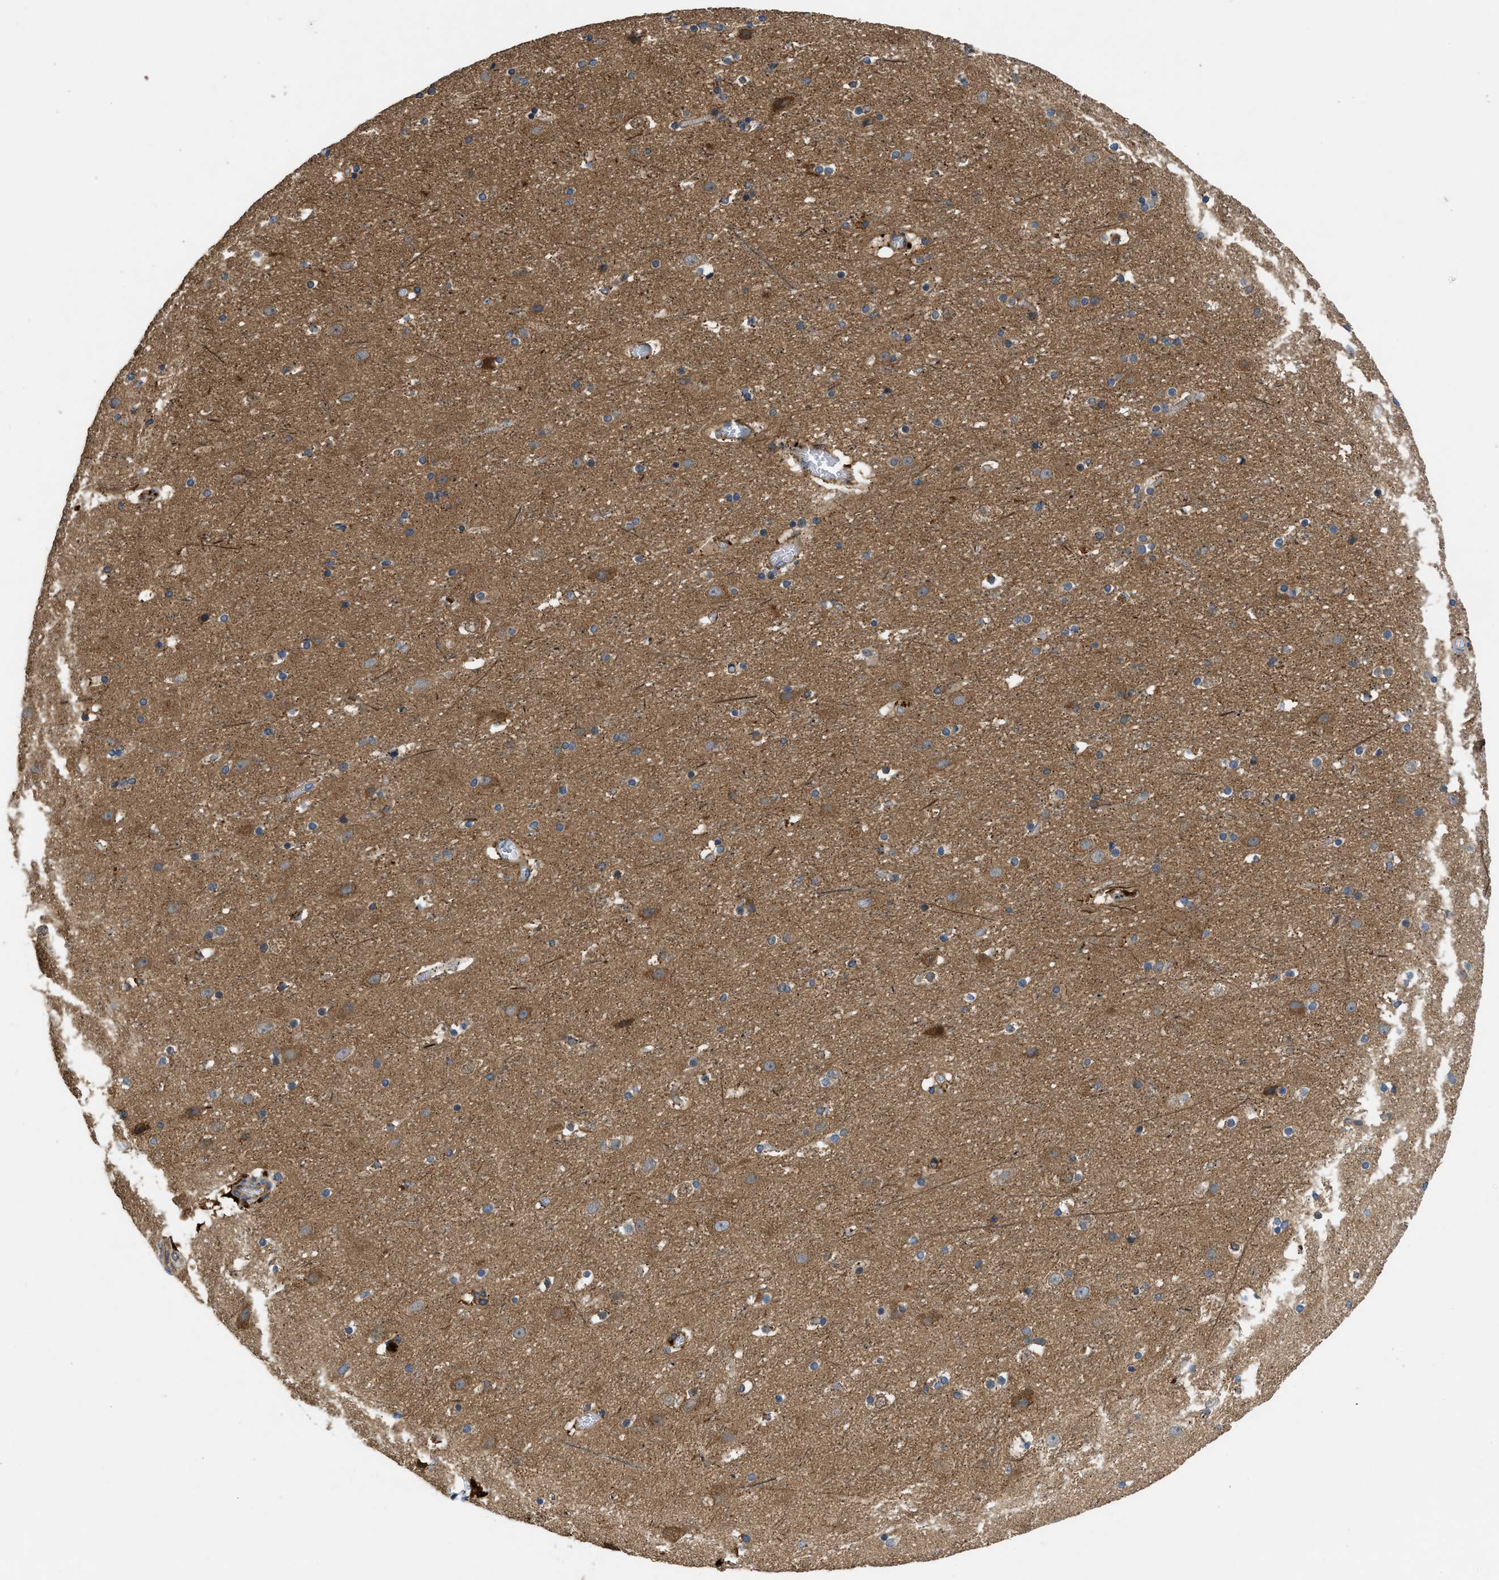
{"staining": {"intensity": "moderate", "quantity": ">75%", "location": "cytoplasmic/membranous"}, "tissue": "cerebral cortex", "cell_type": "Endothelial cells", "image_type": "normal", "snomed": [{"axis": "morphology", "description": "Normal tissue, NOS"}, {"axis": "topography", "description": "Cerebral cortex"}], "caption": "Immunohistochemical staining of normal human cerebral cortex demonstrates moderate cytoplasmic/membranous protein positivity in approximately >75% of endothelial cells. The protein is stained brown, and the nuclei are stained in blue (DAB IHC with brightfield microscopy, high magnification).", "gene": "CNNM3", "patient": {"sex": "male", "age": 45}}